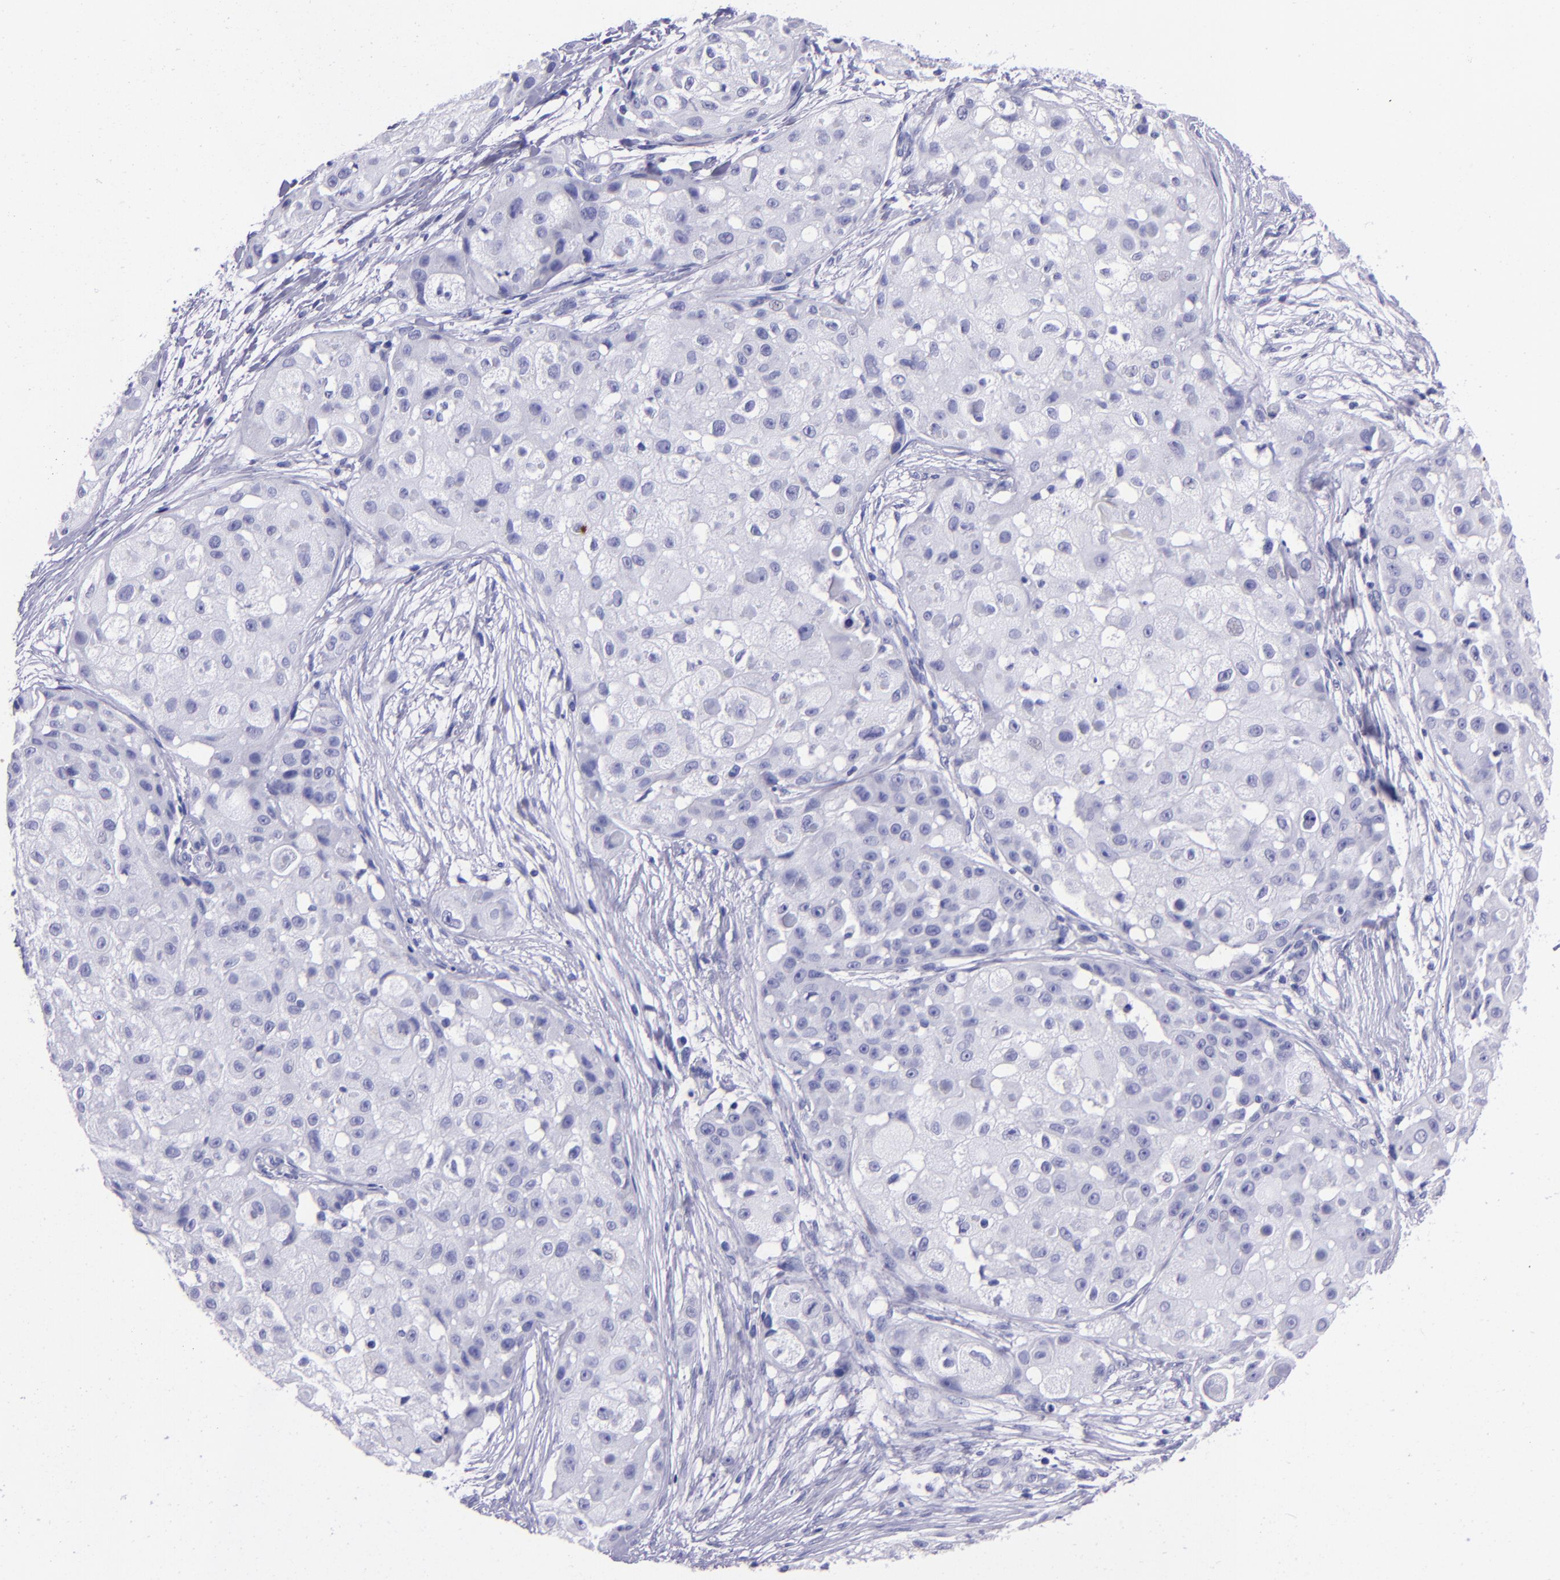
{"staining": {"intensity": "negative", "quantity": "none", "location": "none"}, "tissue": "skin cancer", "cell_type": "Tumor cells", "image_type": "cancer", "snomed": [{"axis": "morphology", "description": "Squamous cell carcinoma, NOS"}, {"axis": "topography", "description": "Skin"}], "caption": "Skin squamous cell carcinoma was stained to show a protein in brown. There is no significant expression in tumor cells.", "gene": "TYRP1", "patient": {"sex": "female", "age": 57}}